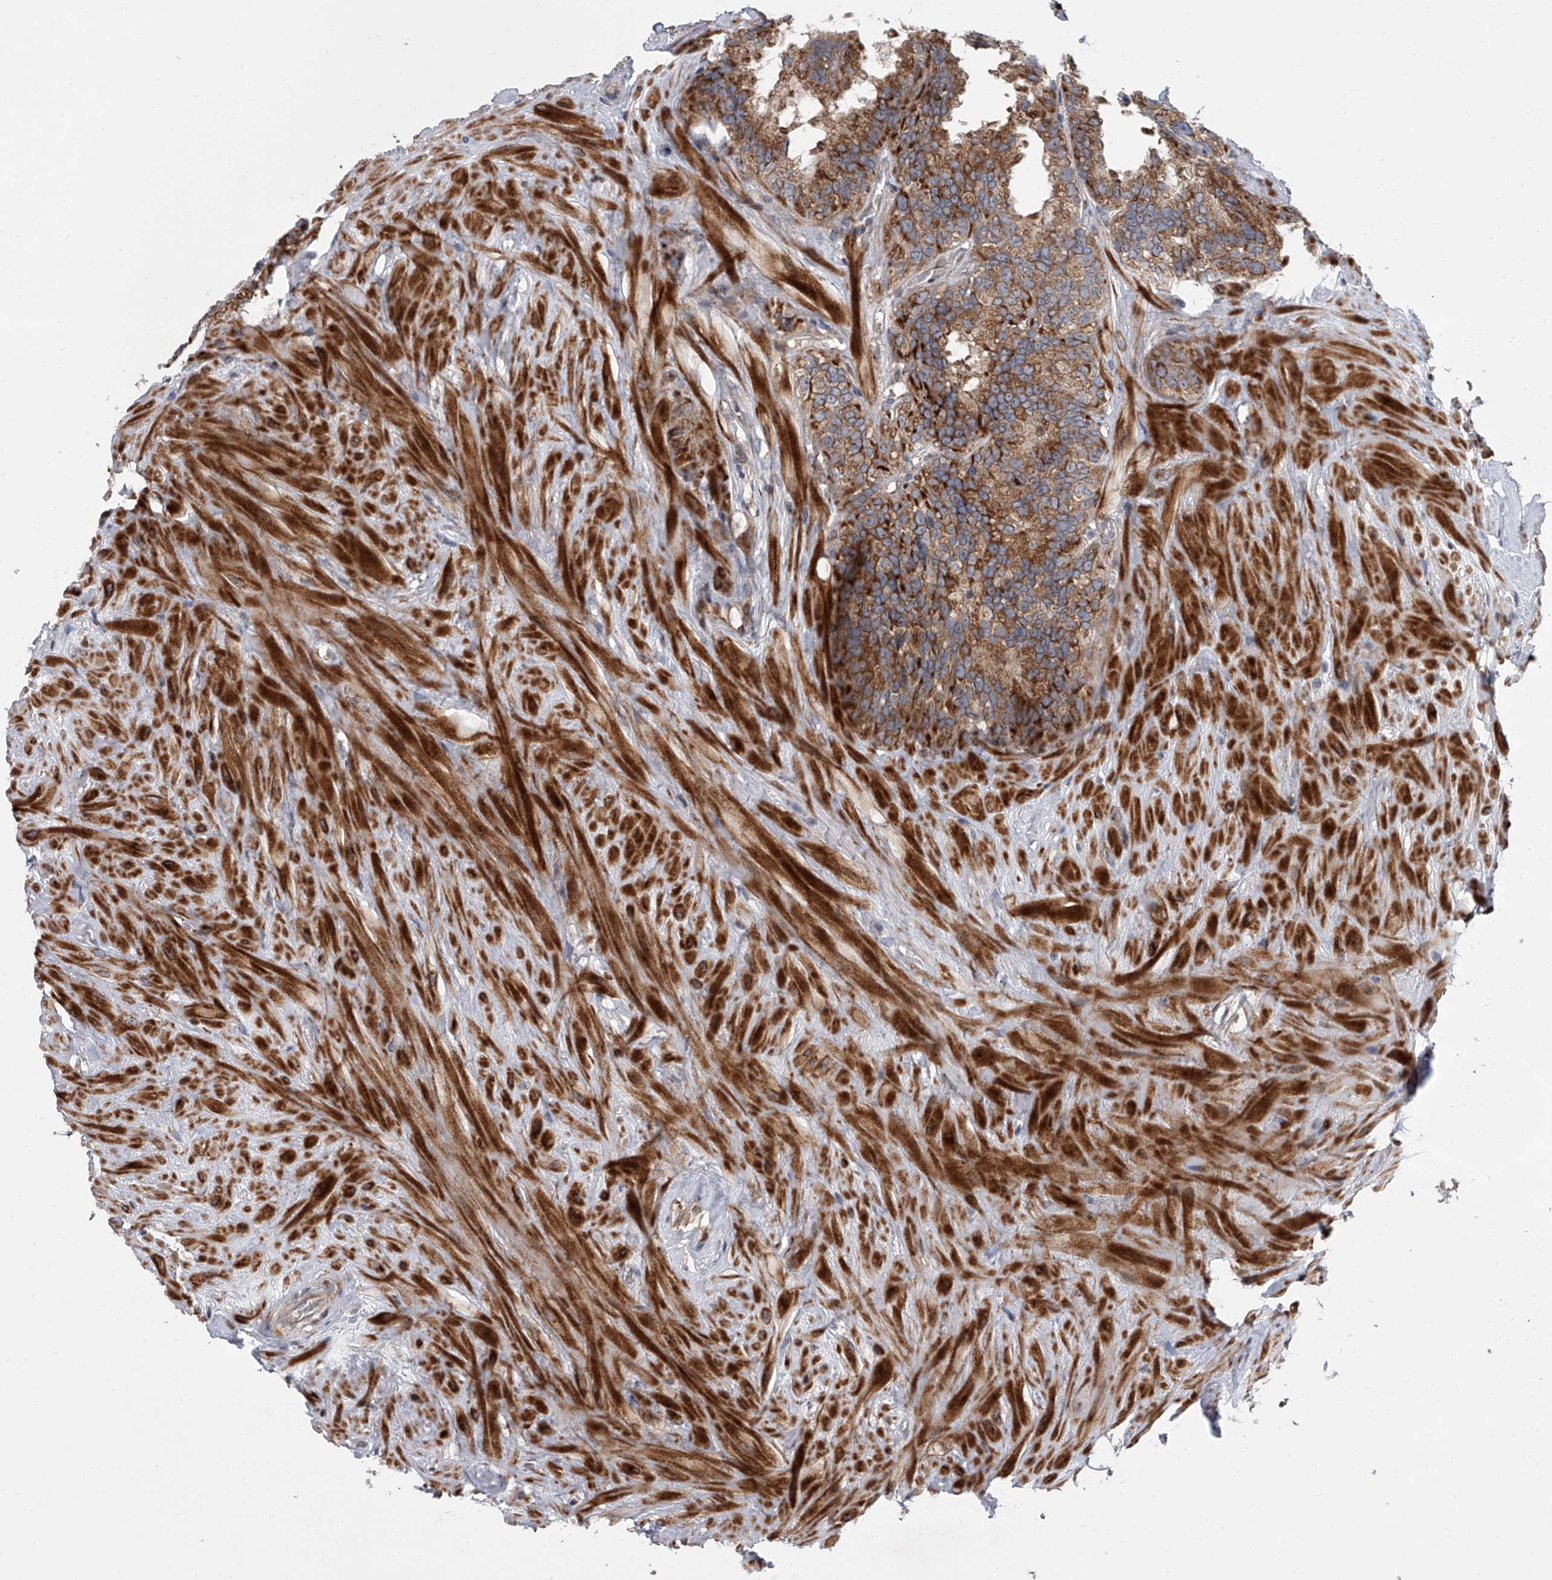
{"staining": {"intensity": "moderate", "quantity": ">75%", "location": "cytoplasmic/membranous"}, "tissue": "seminal vesicle", "cell_type": "Glandular cells", "image_type": "normal", "snomed": [{"axis": "morphology", "description": "Normal tissue, NOS"}, {"axis": "topography", "description": "Seminal veicle"}], "caption": "Immunohistochemistry (IHC) (DAB (3,3'-diaminobenzidine)) staining of normal seminal vesicle displays moderate cytoplasmic/membranous protein staining in about >75% of glandular cells.", "gene": "DLGAP2", "patient": {"sex": "male", "age": 80}}